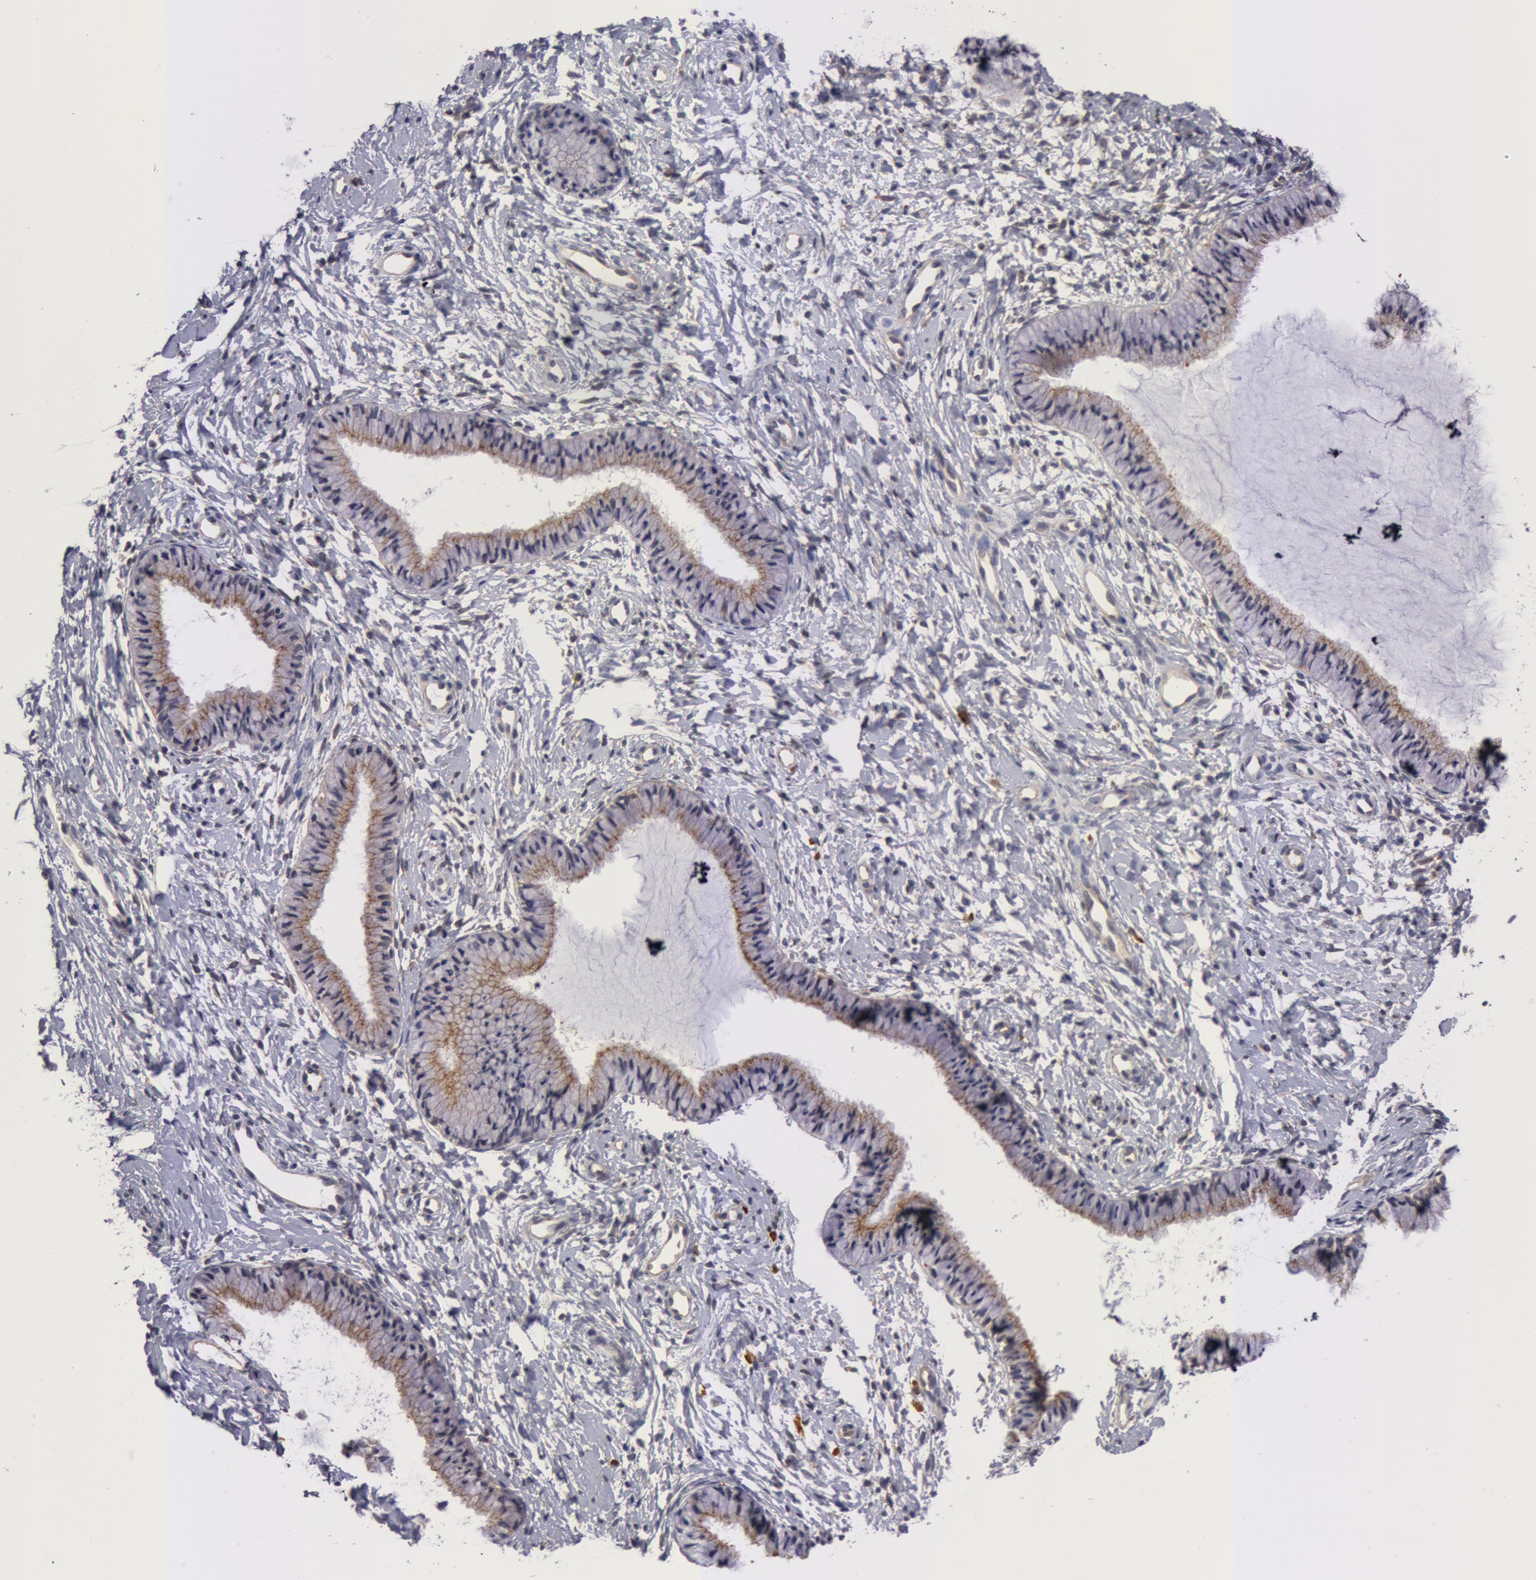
{"staining": {"intensity": "weak", "quantity": "25%-75%", "location": "cytoplasmic/membranous"}, "tissue": "cervix", "cell_type": "Glandular cells", "image_type": "normal", "snomed": [{"axis": "morphology", "description": "Normal tissue, NOS"}, {"axis": "topography", "description": "Cervix"}], "caption": "Protein expression by immunohistochemistry (IHC) demonstrates weak cytoplasmic/membranous staining in about 25%-75% of glandular cells in normal cervix.", "gene": "IL23A", "patient": {"sex": "female", "age": 46}}